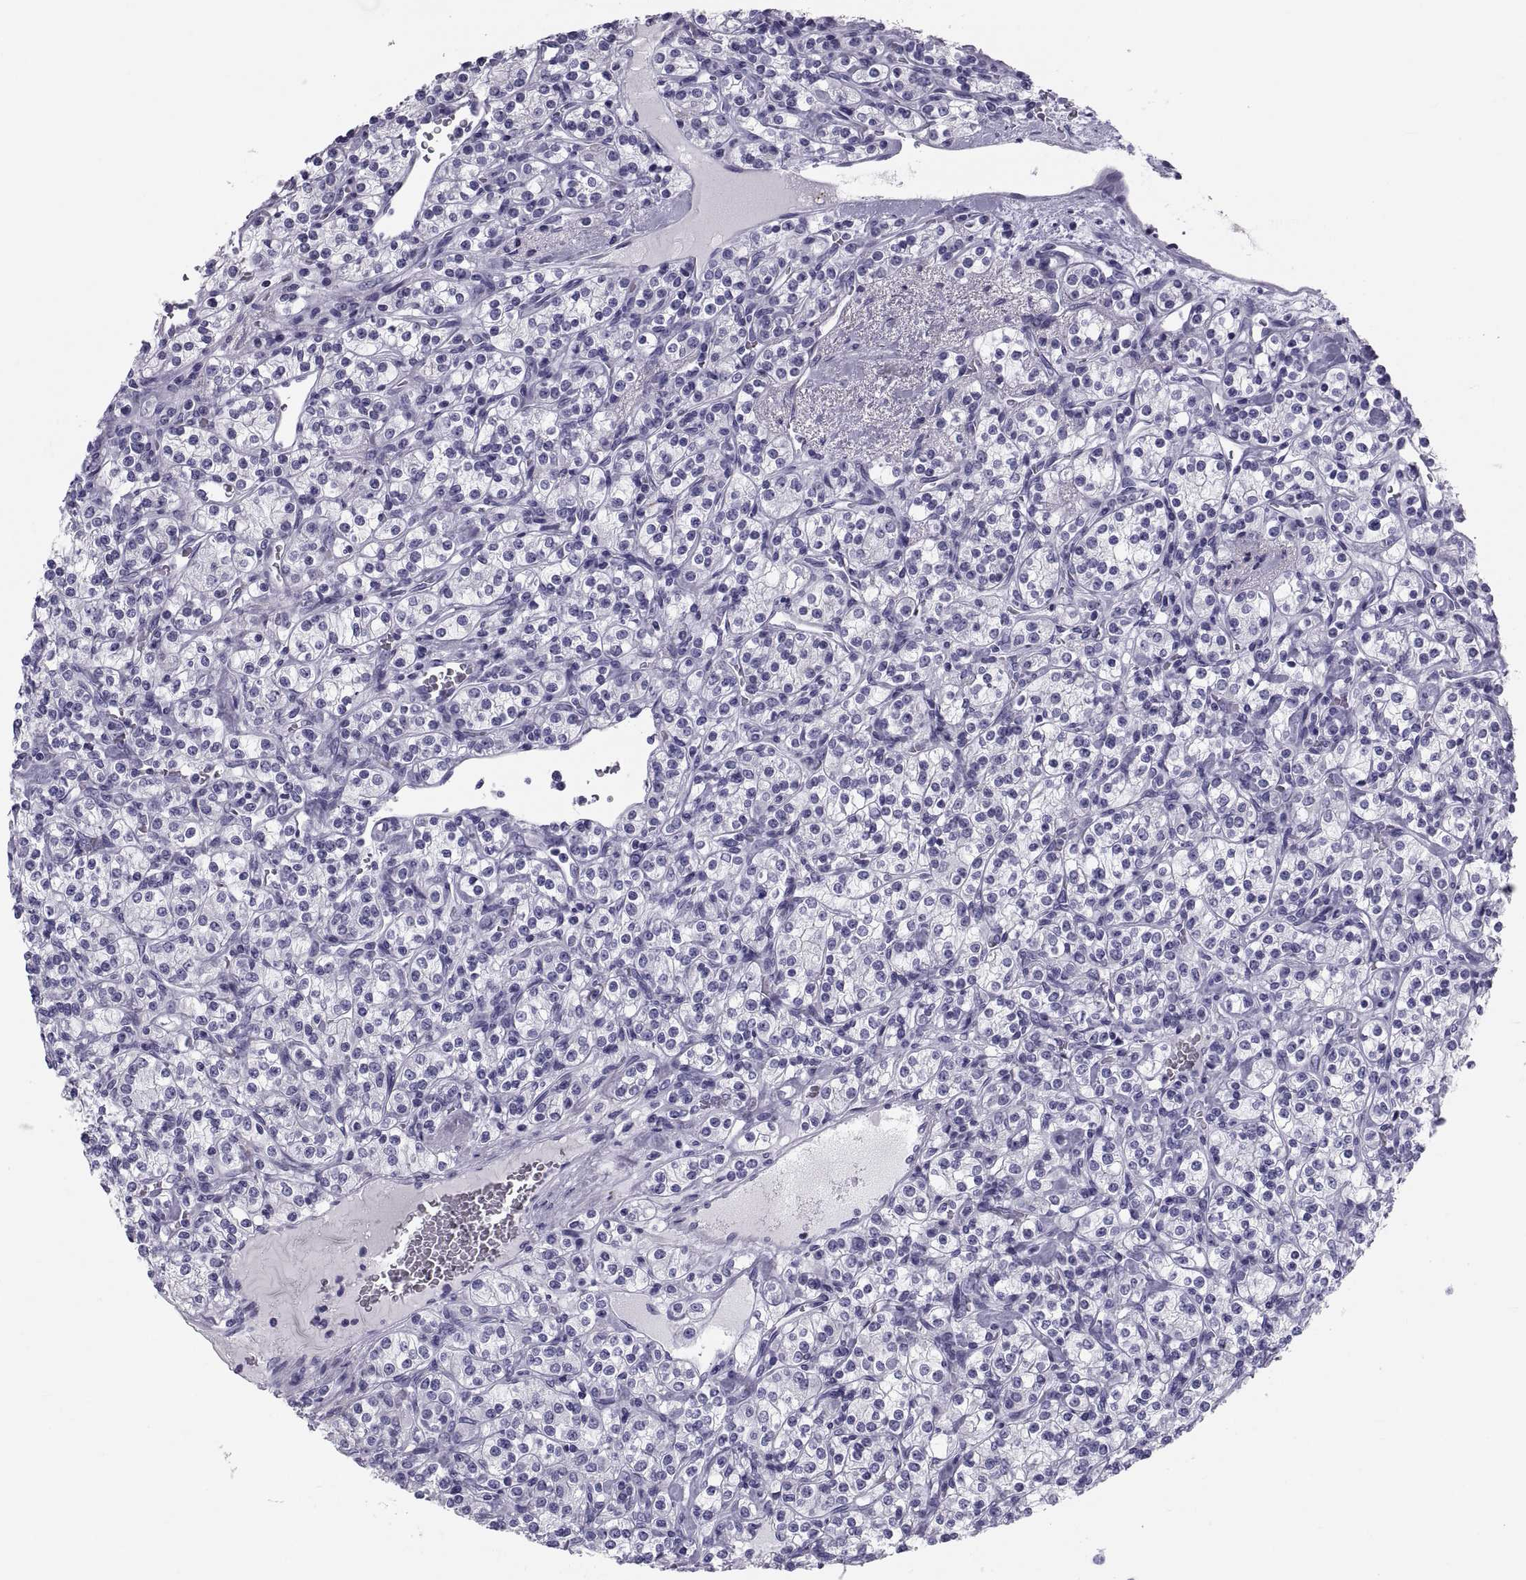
{"staining": {"intensity": "negative", "quantity": "none", "location": "none"}, "tissue": "renal cancer", "cell_type": "Tumor cells", "image_type": "cancer", "snomed": [{"axis": "morphology", "description": "Adenocarcinoma, NOS"}, {"axis": "topography", "description": "Kidney"}], "caption": "Immunohistochemistry (IHC) of human renal cancer exhibits no positivity in tumor cells.", "gene": "DEFB129", "patient": {"sex": "male", "age": 77}}